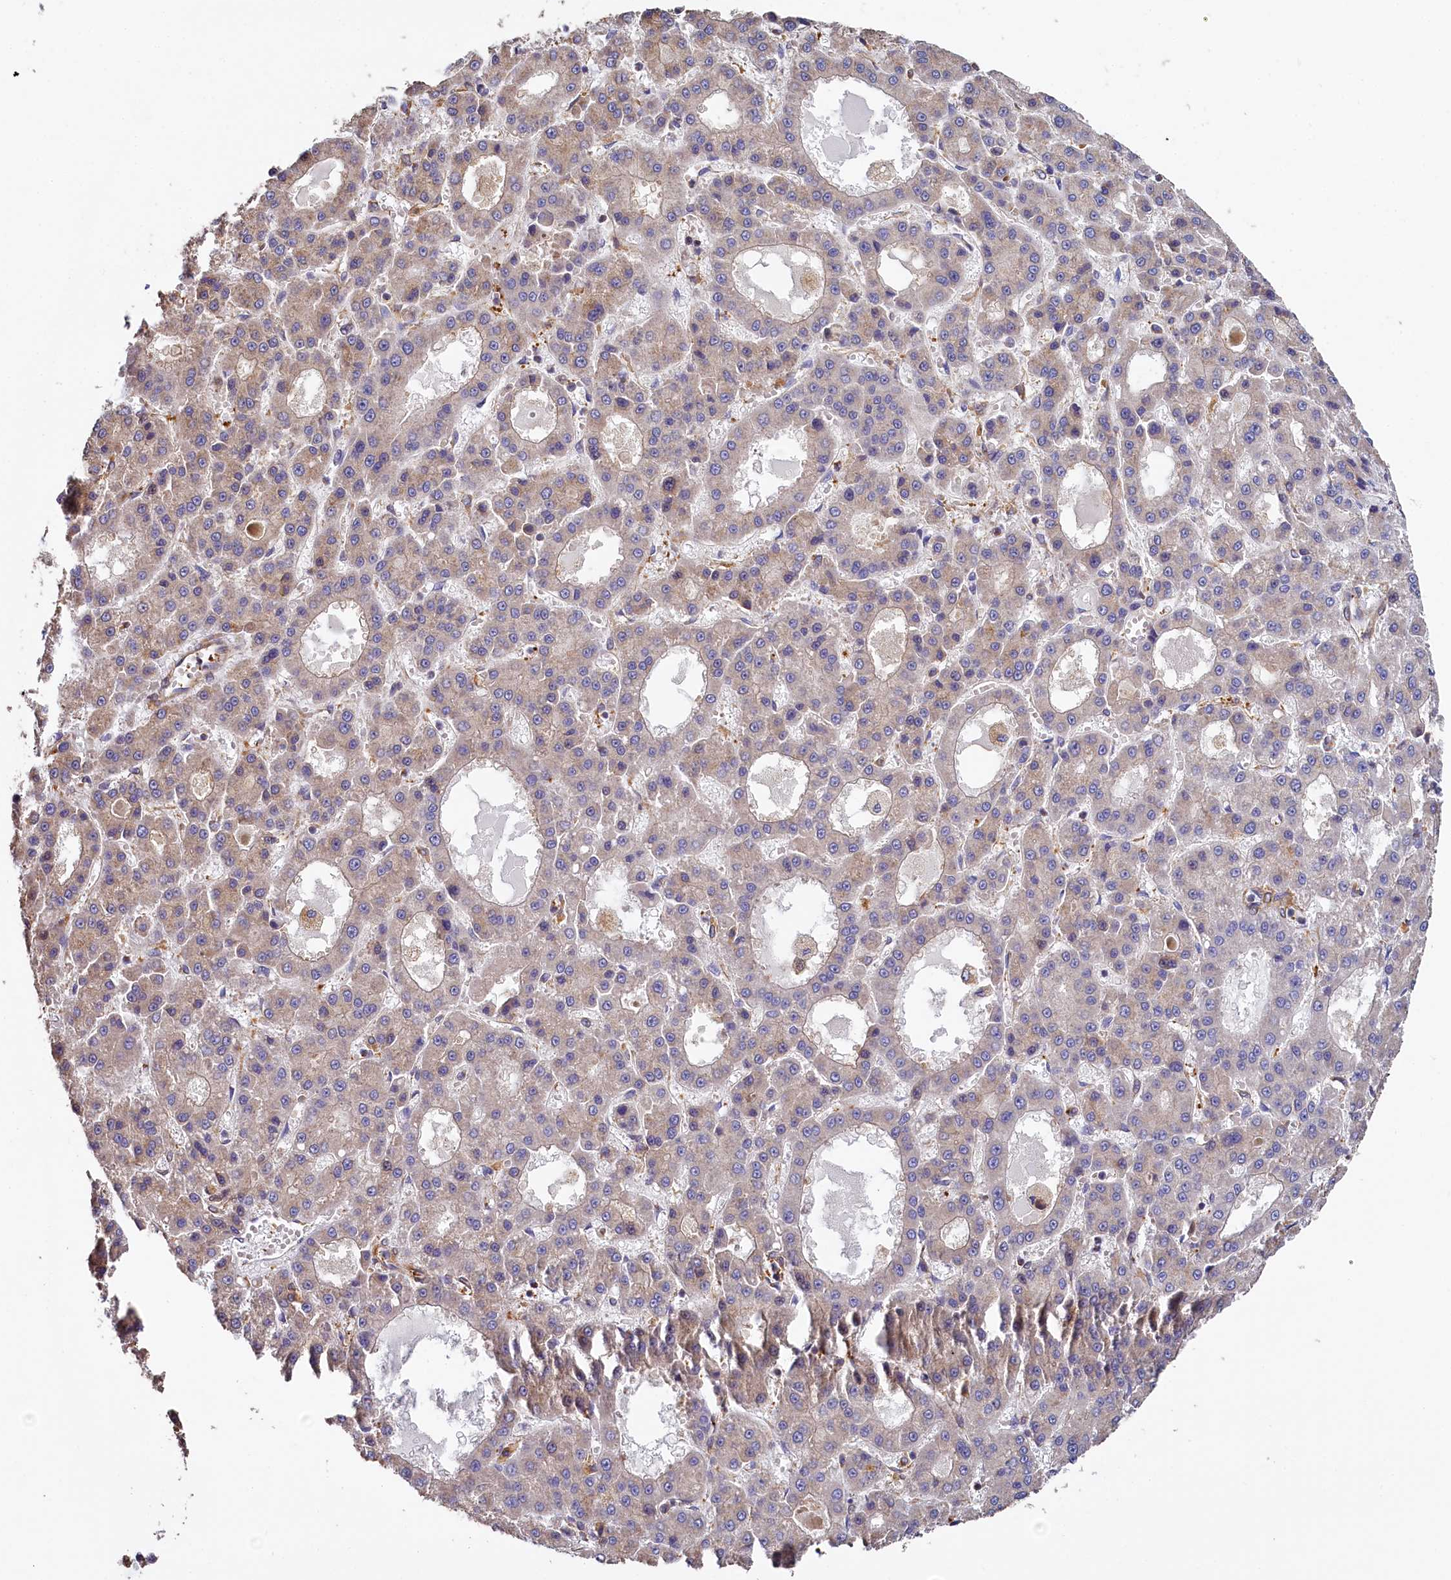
{"staining": {"intensity": "weak", "quantity": "<25%", "location": "cytoplasmic/membranous"}, "tissue": "liver cancer", "cell_type": "Tumor cells", "image_type": "cancer", "snomed": [{"axis": "morphology", "description": "Carcinoma, Hepatocellular, NOS"}, {"axis": "topography", "description": "Liver"}], "caption": "High magnification brightfield microscopy of liver cancer stained with DAB (3,3'-diaminobenzidine) (brown) and counterstained with hematoxylin (blue): tumor cells show no significant expression.", "gene": "PPIP5K1", "patient": {"sex": "male", "age": 70}}